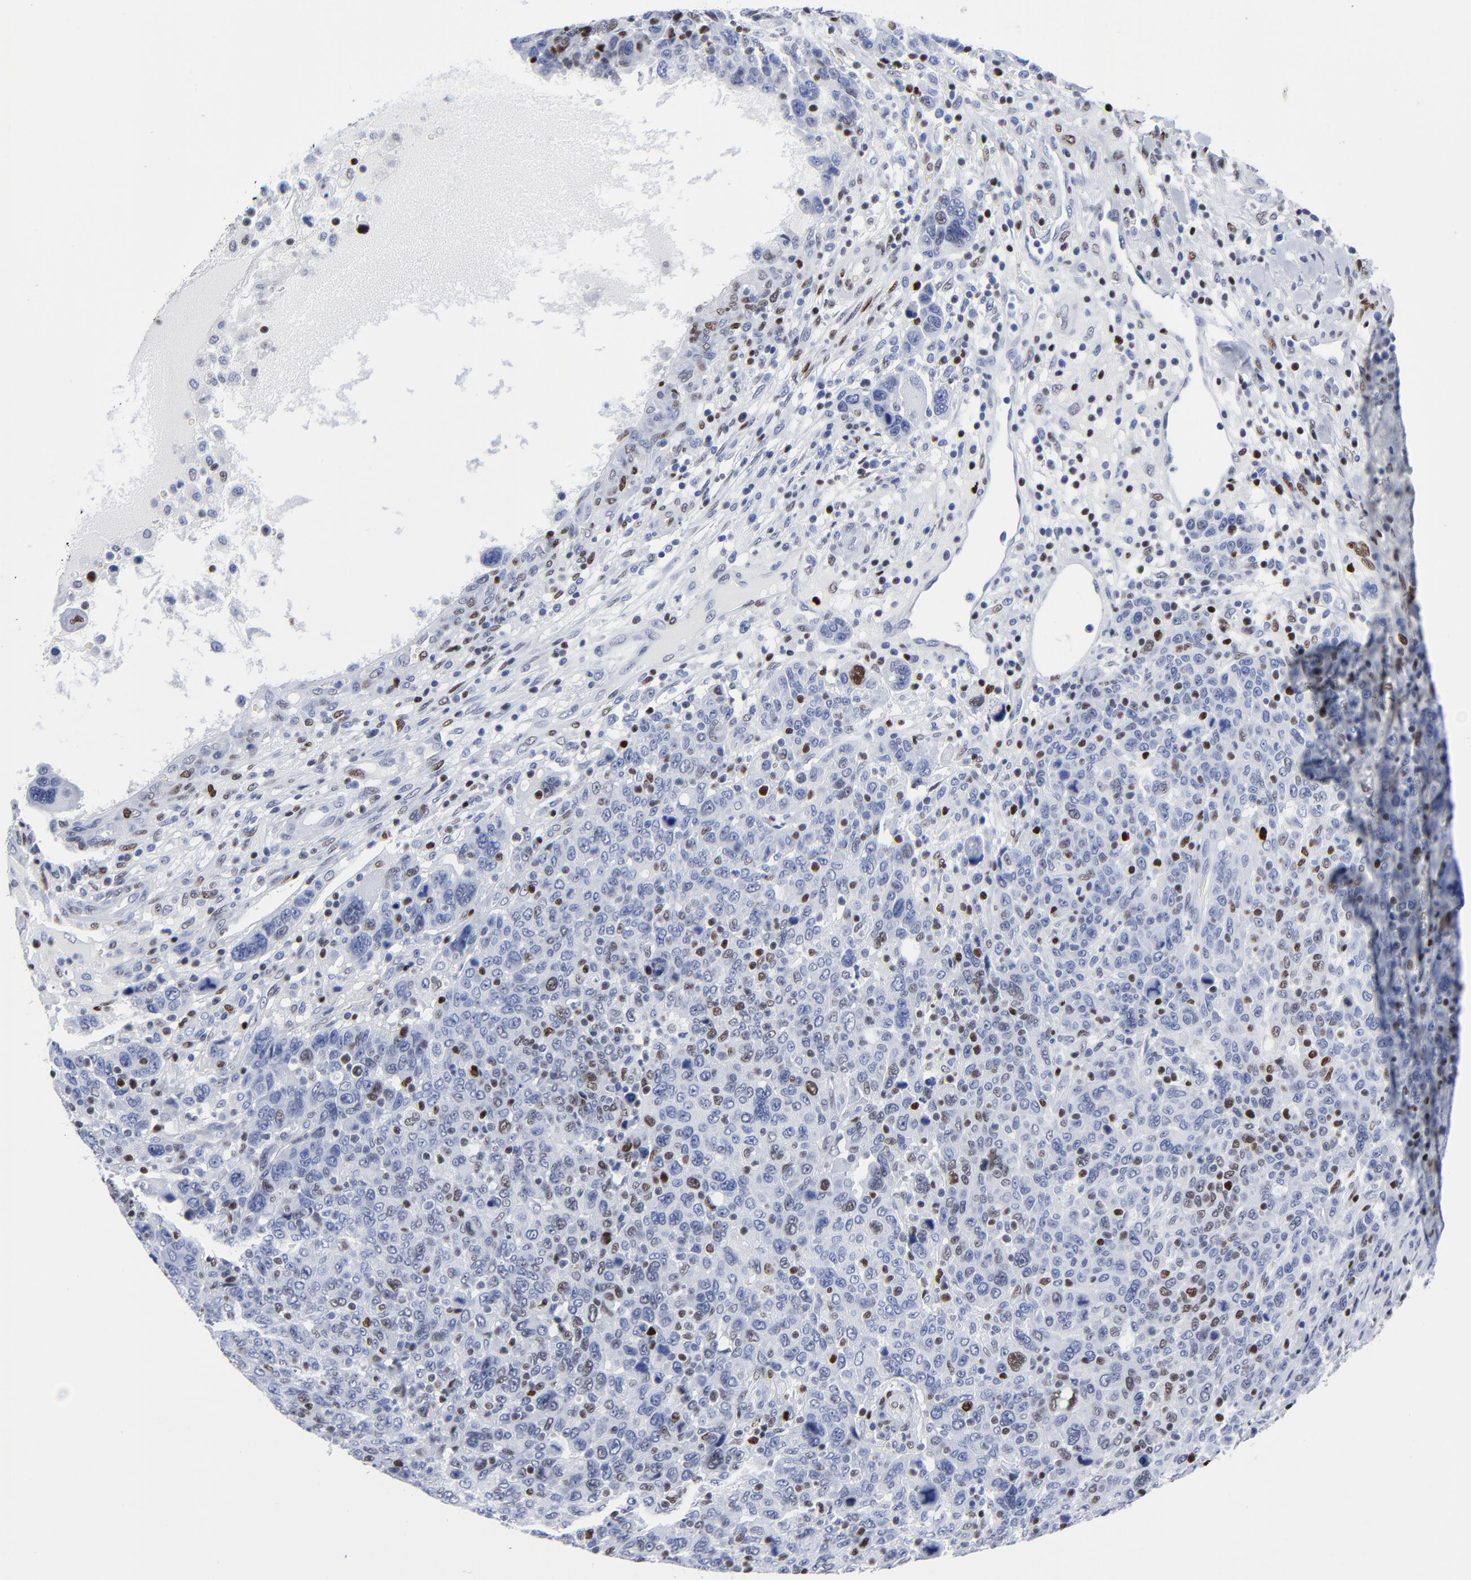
{"staining": {"intensity": "moderate", "quantity": "<25%", "location": "nuclear"}, "tissue": "breast cancer", "cell_type": "Tumor cells", "image_type": "cancer", "snomed": [{"axis": "morphology", "description": "Duct carcinoma"}, {"axis": "topography", "description": "Breast"}], "caption": "A brown stain labels moderate nuclear positivity of a protein in human infiltrating ductal carcinoma (breast) tumor cells. Immunohistochemistry (ihc) stains the protein in brown and the nuclei are stained blue.", "gene": "JUN", "patient": {"sex": "female", "age": 37}}